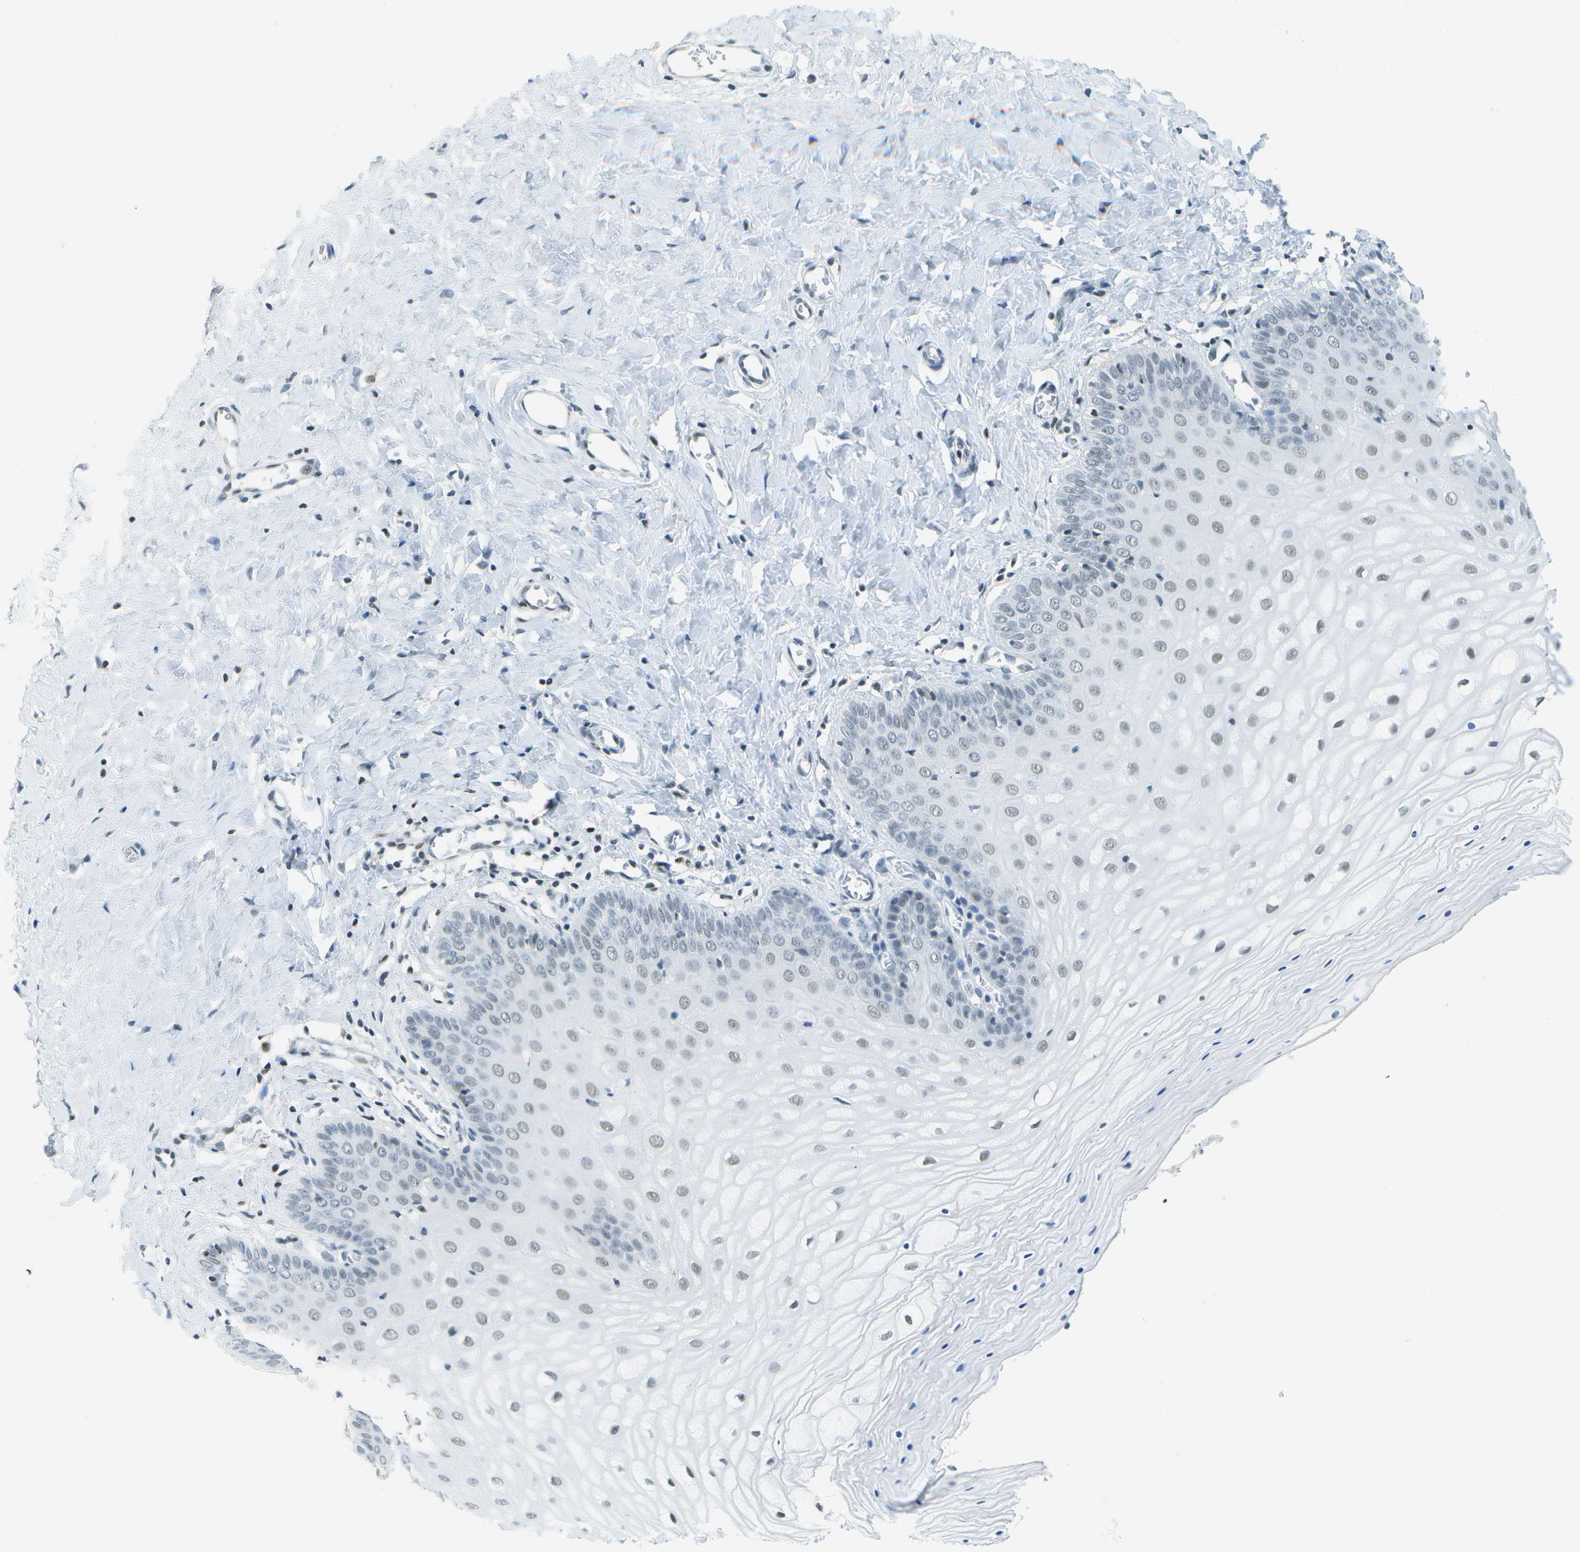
{"staining": {"intensity": "weak", "quantity": "<25%", "location": "cytoplasmic/membranous,nuclear"}, "tissue": "cervix", "cell_type": "Glandular cells", "image_type": "normal", "snomed": [{"axis": "morphology", "description": "Normal tissue, NOS"}, {"axis": "topography", "description": "Cervix"}], "caption": "Glandular cells show no significant staining in unremarkable cervix. (DAB (3,3'-diaminobenzidine) immunohistochemistry (IHC) visualized using brightfield microscopy, high magnification).", "gene": "NEK11", "patient": {"sex": "female", "age": 55}}